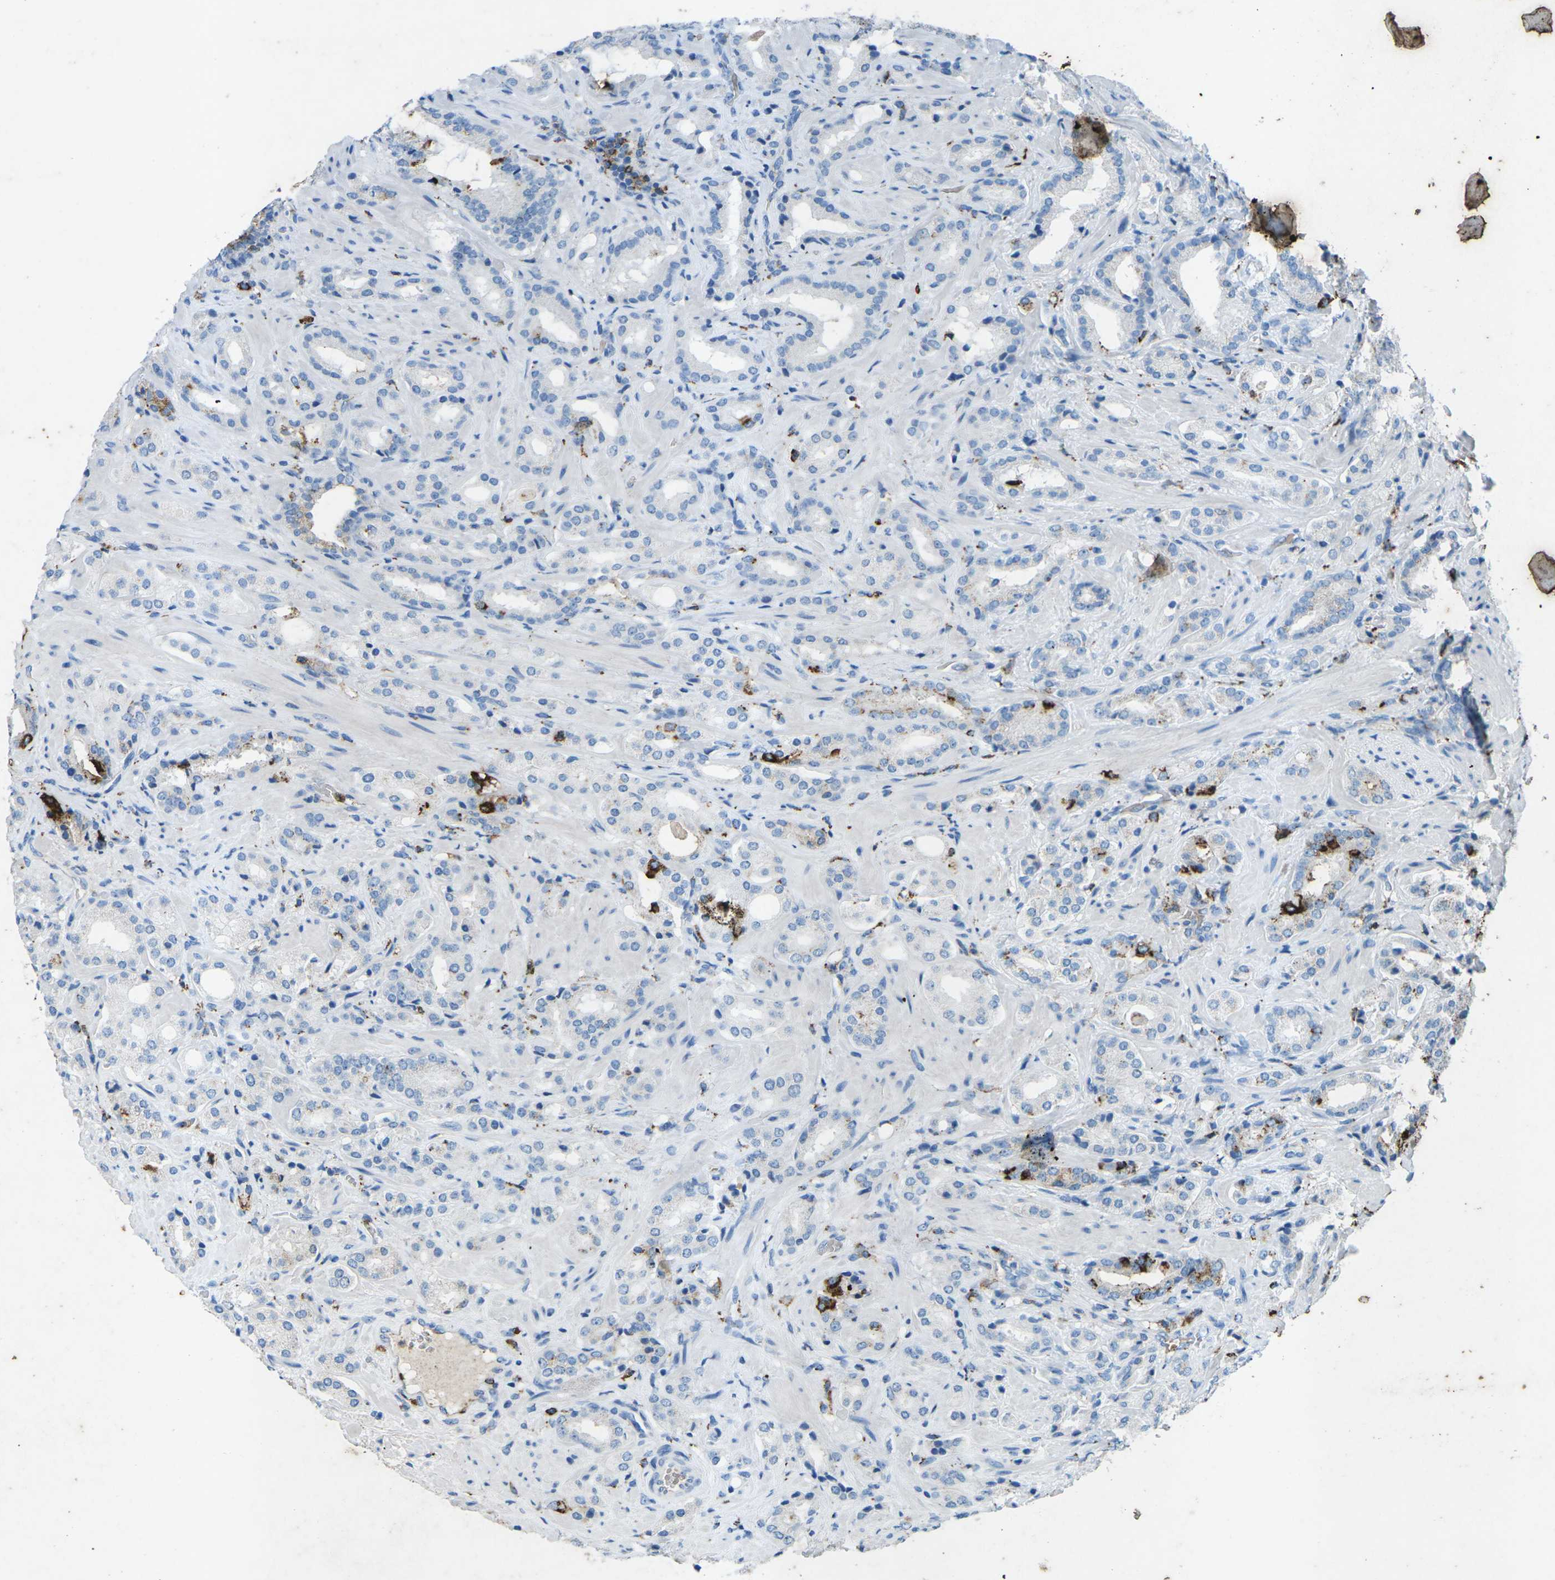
{"staining": {"intensity": "moderate", "quantity": "<25%", "location": "cytoplasmic/membranous"}, "tissue": "prostate cancer", "cell_type": "Tumor cells", "image_type": "cancer", "snomed": [{"axis": "morphology", "description": "Adenocarcinoma, High grade"}, {"axis": "topography", "description": "Prostate"}], "caption": "Brown immunohistochemical staining in human adenocarcinoma (high-grade) (prostate) exhibits moderate cytoplasmic/membranous positivity in about <25% of tumor cells. (Stains: DAB (3,3'-diaminobenzidine) in brown, nuclei in blue, Microscopy: brightfield microscopy at high magnification).", "gene": "CTAGE1", "patient": {"sex": "male", "age": 64}}